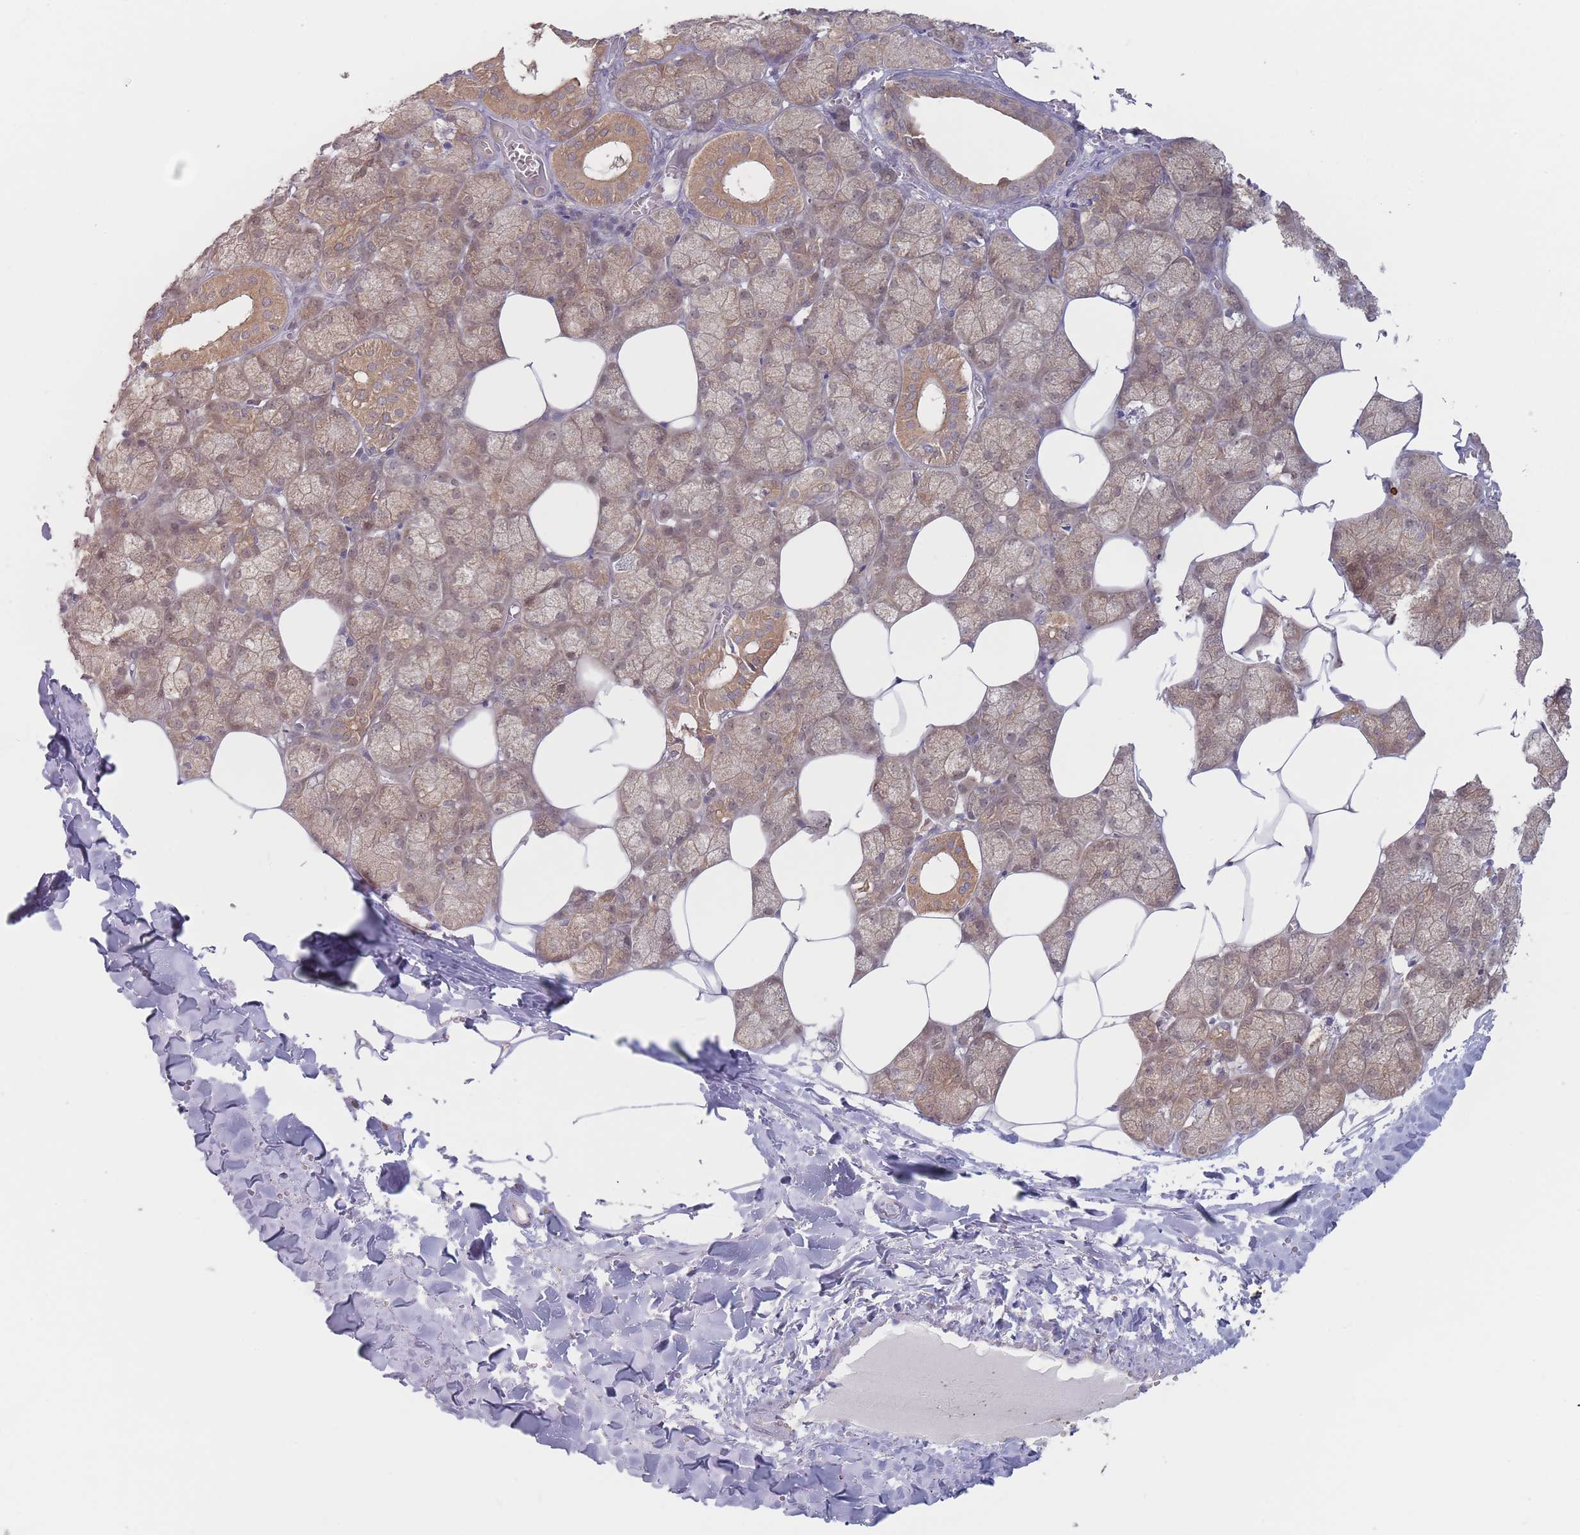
{"staining": {"intensity": "moderate", "quantity": "25%-75%", "location": "cytoplasmic/membranous"}, "tissue": "salivary gland", "cell_type": "Glandular cells", "image_type": "normal", "snomed": [{"axis": "morphology", "description": "Normal tissue, NOS"}, {"axis": "topography", "description": "Salivary gland"}], "caption": "IHC of normal human salivary gland displays medium levels of moderate cytoplasmic/membranous staining in approximately 25%-75% of glandular cells.", "gene": "PPM1A", "patient": {"sex": "male", "age": 62}}